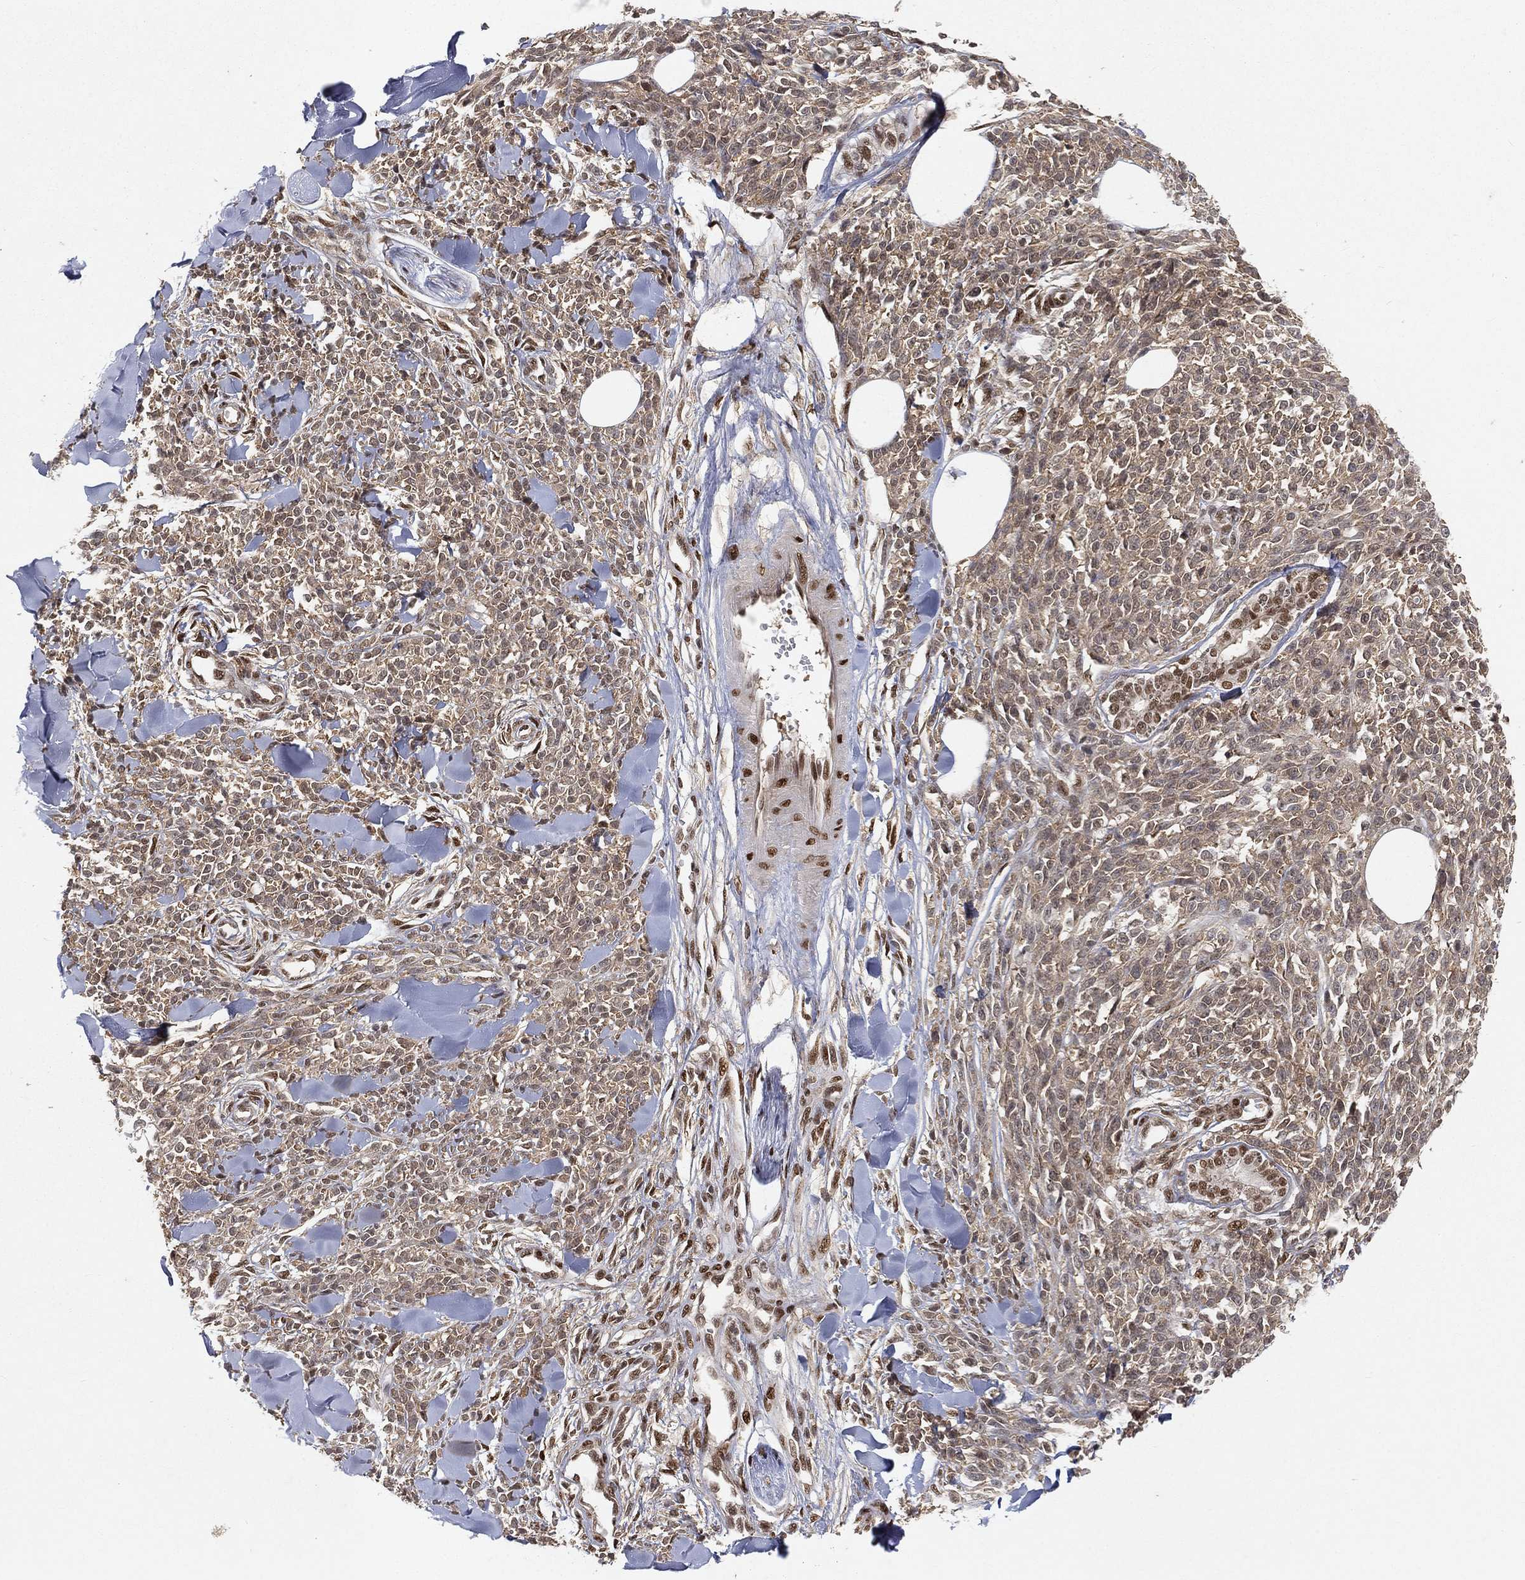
{"staining": {"intensity": "negative", "quantity": "none", "location": "none"}, "tissue": "melanoma", "cell_type": "Tumor cells", "image_type": "cancer", "snomed": [{"axis": "morphology", "description": "Malignant melanoma, NOS"}, {"axis": "topography", "description": "Skin"}, {"axis": "topography", "description": "Skin of trunk"}], "caption": "Tumor cells show no significant positivity in melanoma.", "gene": "CRTC3", "patient": {"sex": "male", "age": 74}}